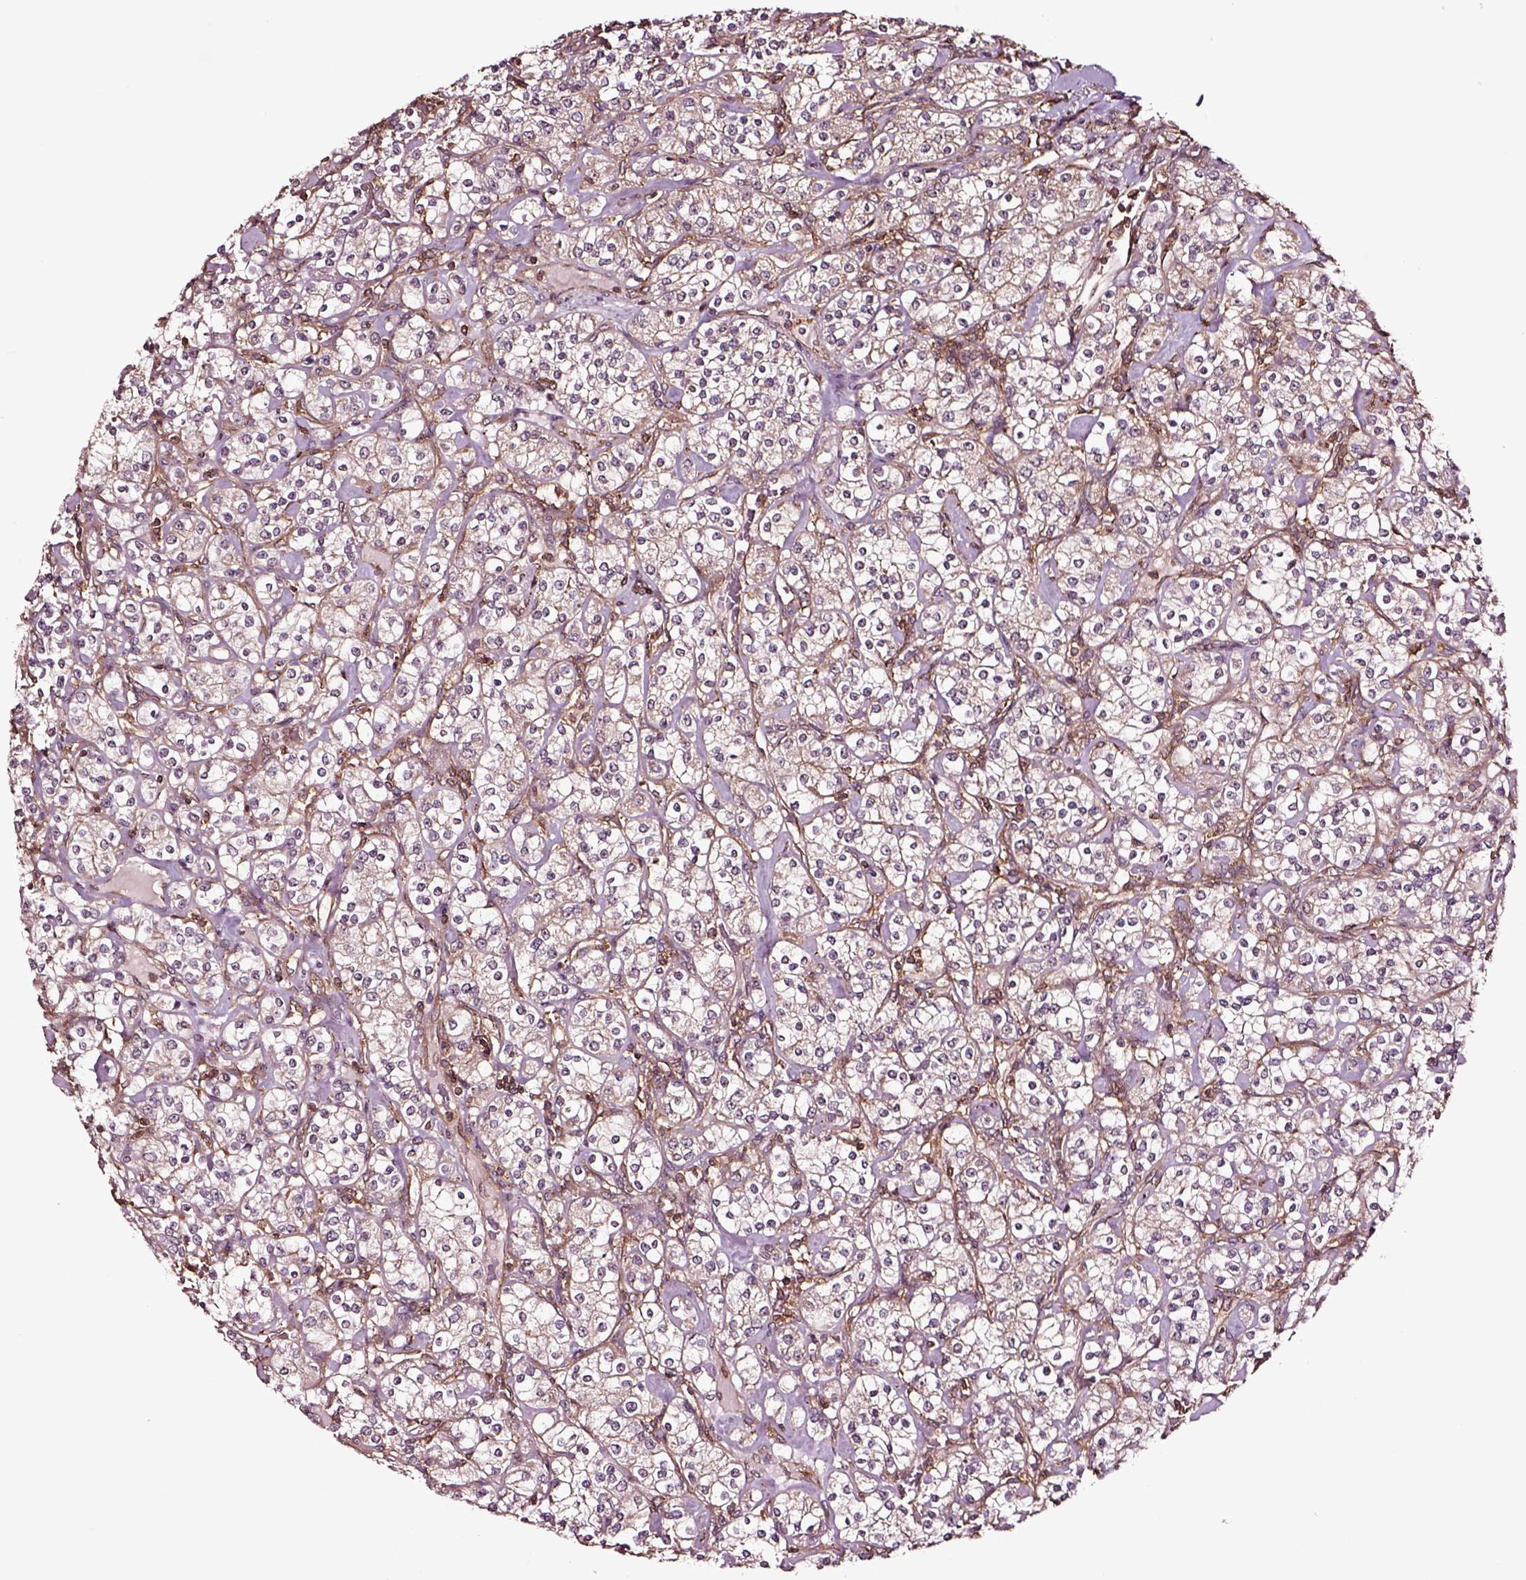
{"staining": {"intensity": "weak", "quantity": ">75%", "location": "cytoplasmic/membranous"}, "tissue": "renal cancer", "cell_type": "Tumor cells", "image_type": "cancer", "snomed": [{"axis": "morphology", "description": "Adenocarcinoma, NOS"}, {"axis": "topography", "description": "Kidney"}], "caption": "A low amount of weak cytoplasmic/membranous staining is appreciated in about >75% of tumor cells in renal cancer (adenocarcinoma) tissue. (DAB (3,3'-diaminobenzidine) IHC, brown staining for protein, blue staining for nuclei).", "gene": "RASSF5", "patient": {"sex": "male", "age": 77}}